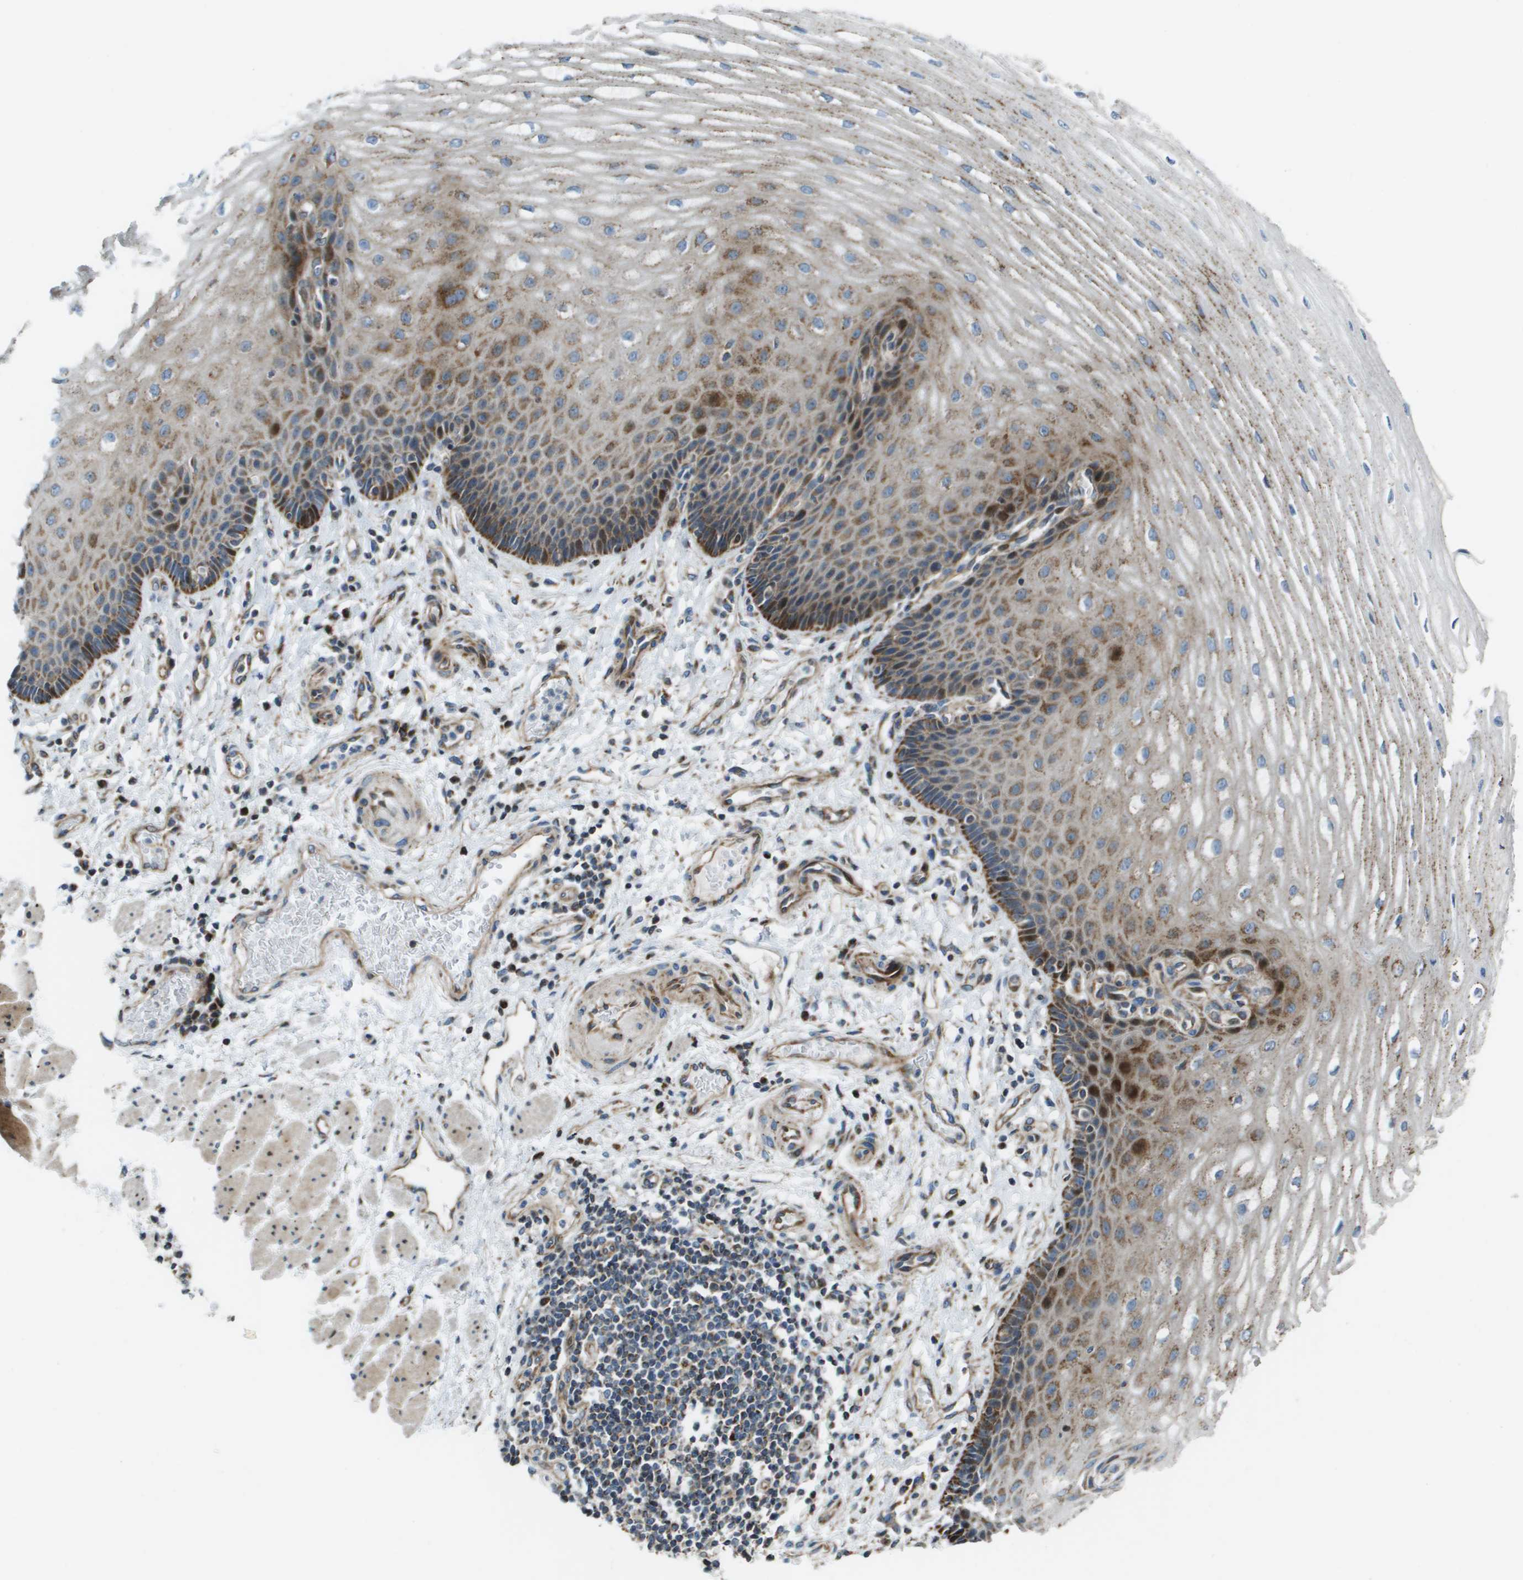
{"staining": {"intensity": "moderate", "quantity": "25%-75%", "location": "cytoplasmic/membranous"}, "tissue": "esophagus", "cell_type": "Squamous epithelial cells", "image_type": "normal", "snomed": [{"axis": "morphology", "description": "Normal tissue, NOS"}, {"axis": "topography", "description": "Esophagus"}], "caption": "A brown stain labels moderate cytoplasmic/membranous positivity of a protein in squamous epithelial cells of normal esophagus. The staining was performed using DAB (3,3'-diaminobenzidine), with brown indicating positive protein expression. Nuclei are stained blue with hematoxylin.", "gene": "MGAT3", "patient": {"sex": "male", "age": 54}}